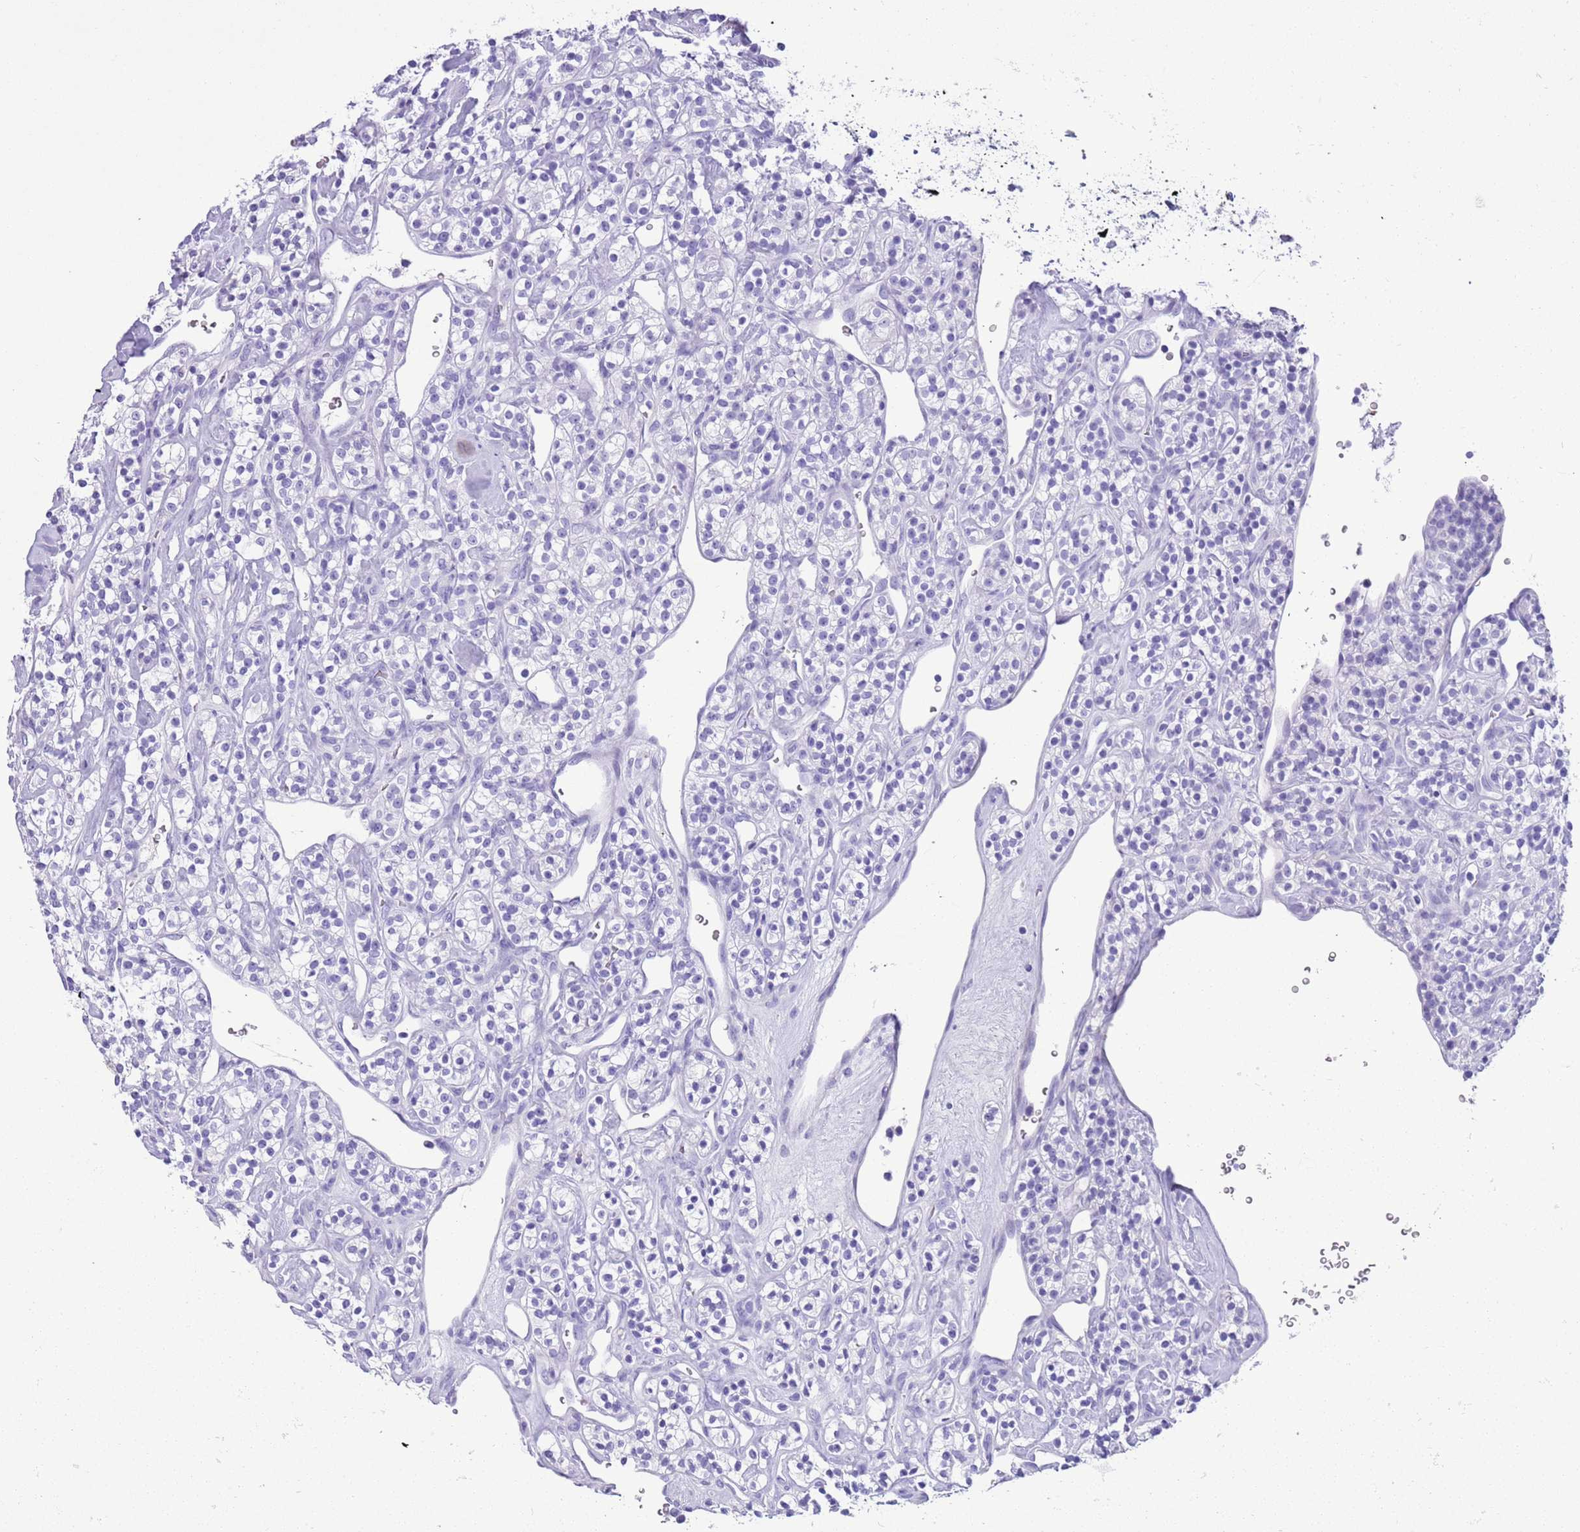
{"staining": {"intensity": "negative", "quantity": "none", "location": "none"}, "tissue": "renal cancer", "cell_type": "Tumor cells", "image_type": "cancer", "snomed": [{"axis": "morphology", "description": "Adenocarcinoma, NOS"}, {"axis": "topography", "description": "Kidney"}], "caption": "Tumor cells show no significant positivity in renal adenocarcinoma. The staining is performed using DAB (3,3'-diaminobenzidine) brown chromogen with nuclei counter-stained in using hematoxylin.", "gene": "TBC1D10B", "patient": {"sex": "male", "age": 77}}